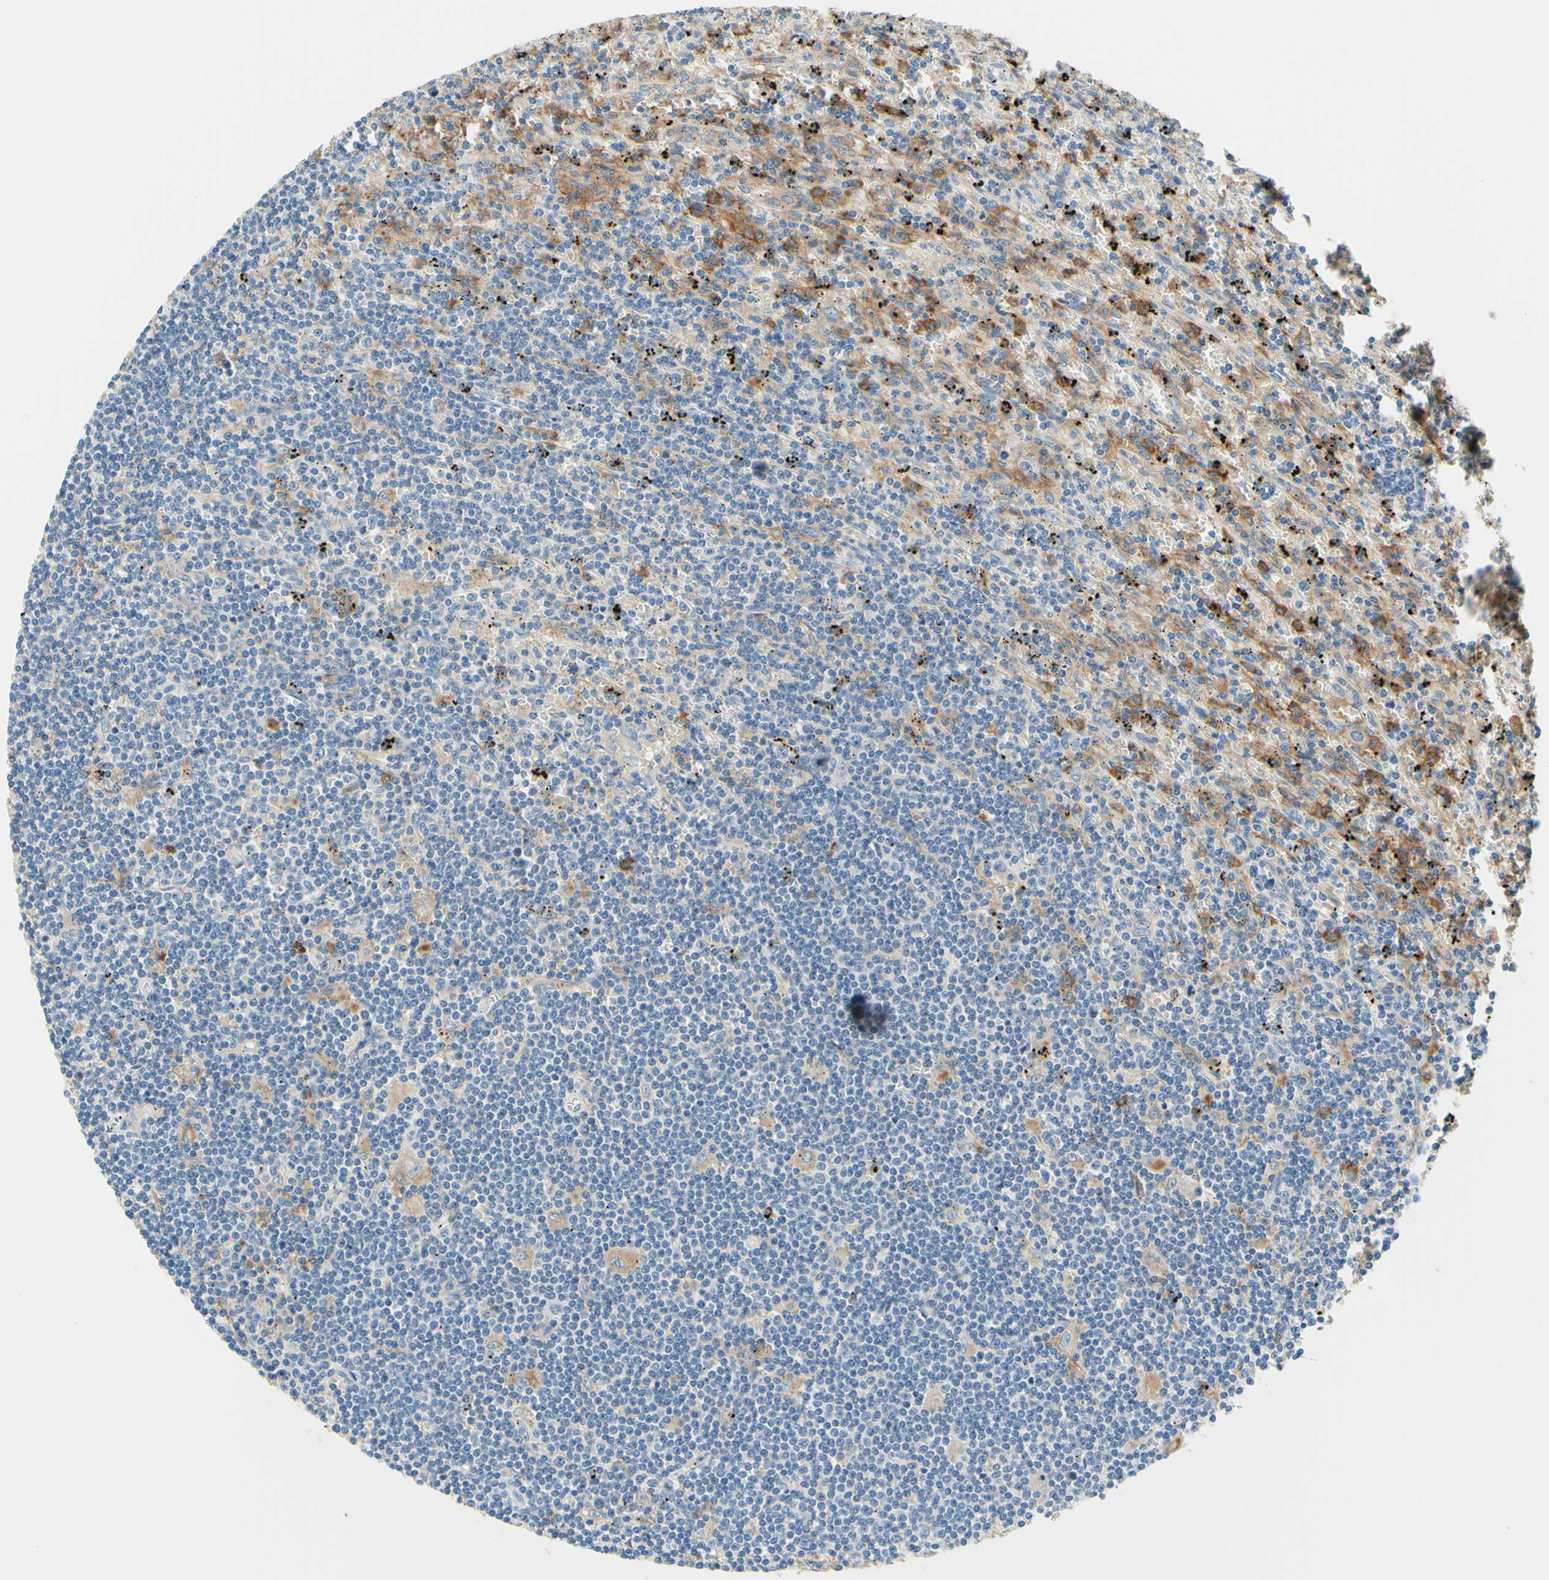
{"staining": {"intensity": "weak", "quantity": "<25%", "location": "cytoplasmic/membranous"}, "tissue": "lymphoma", "cell_type": "Tumor cells", "image_type": "cancer", "snomed": [{"axis": "morphology", "description": "Malignant lymphoma, non-Hodgkin's type, Low grade"}, {"axis": "topography", "description": "Spleen"}], "caption": "Immunohistochemistry image of human low-grade malignant lymphoma, non-Hodgkin's type stained for a protein (brown), which displays no expression in tumor cells.", "gene": "SIGLEC9", "patient": {"sex": "male", "age": 76}}